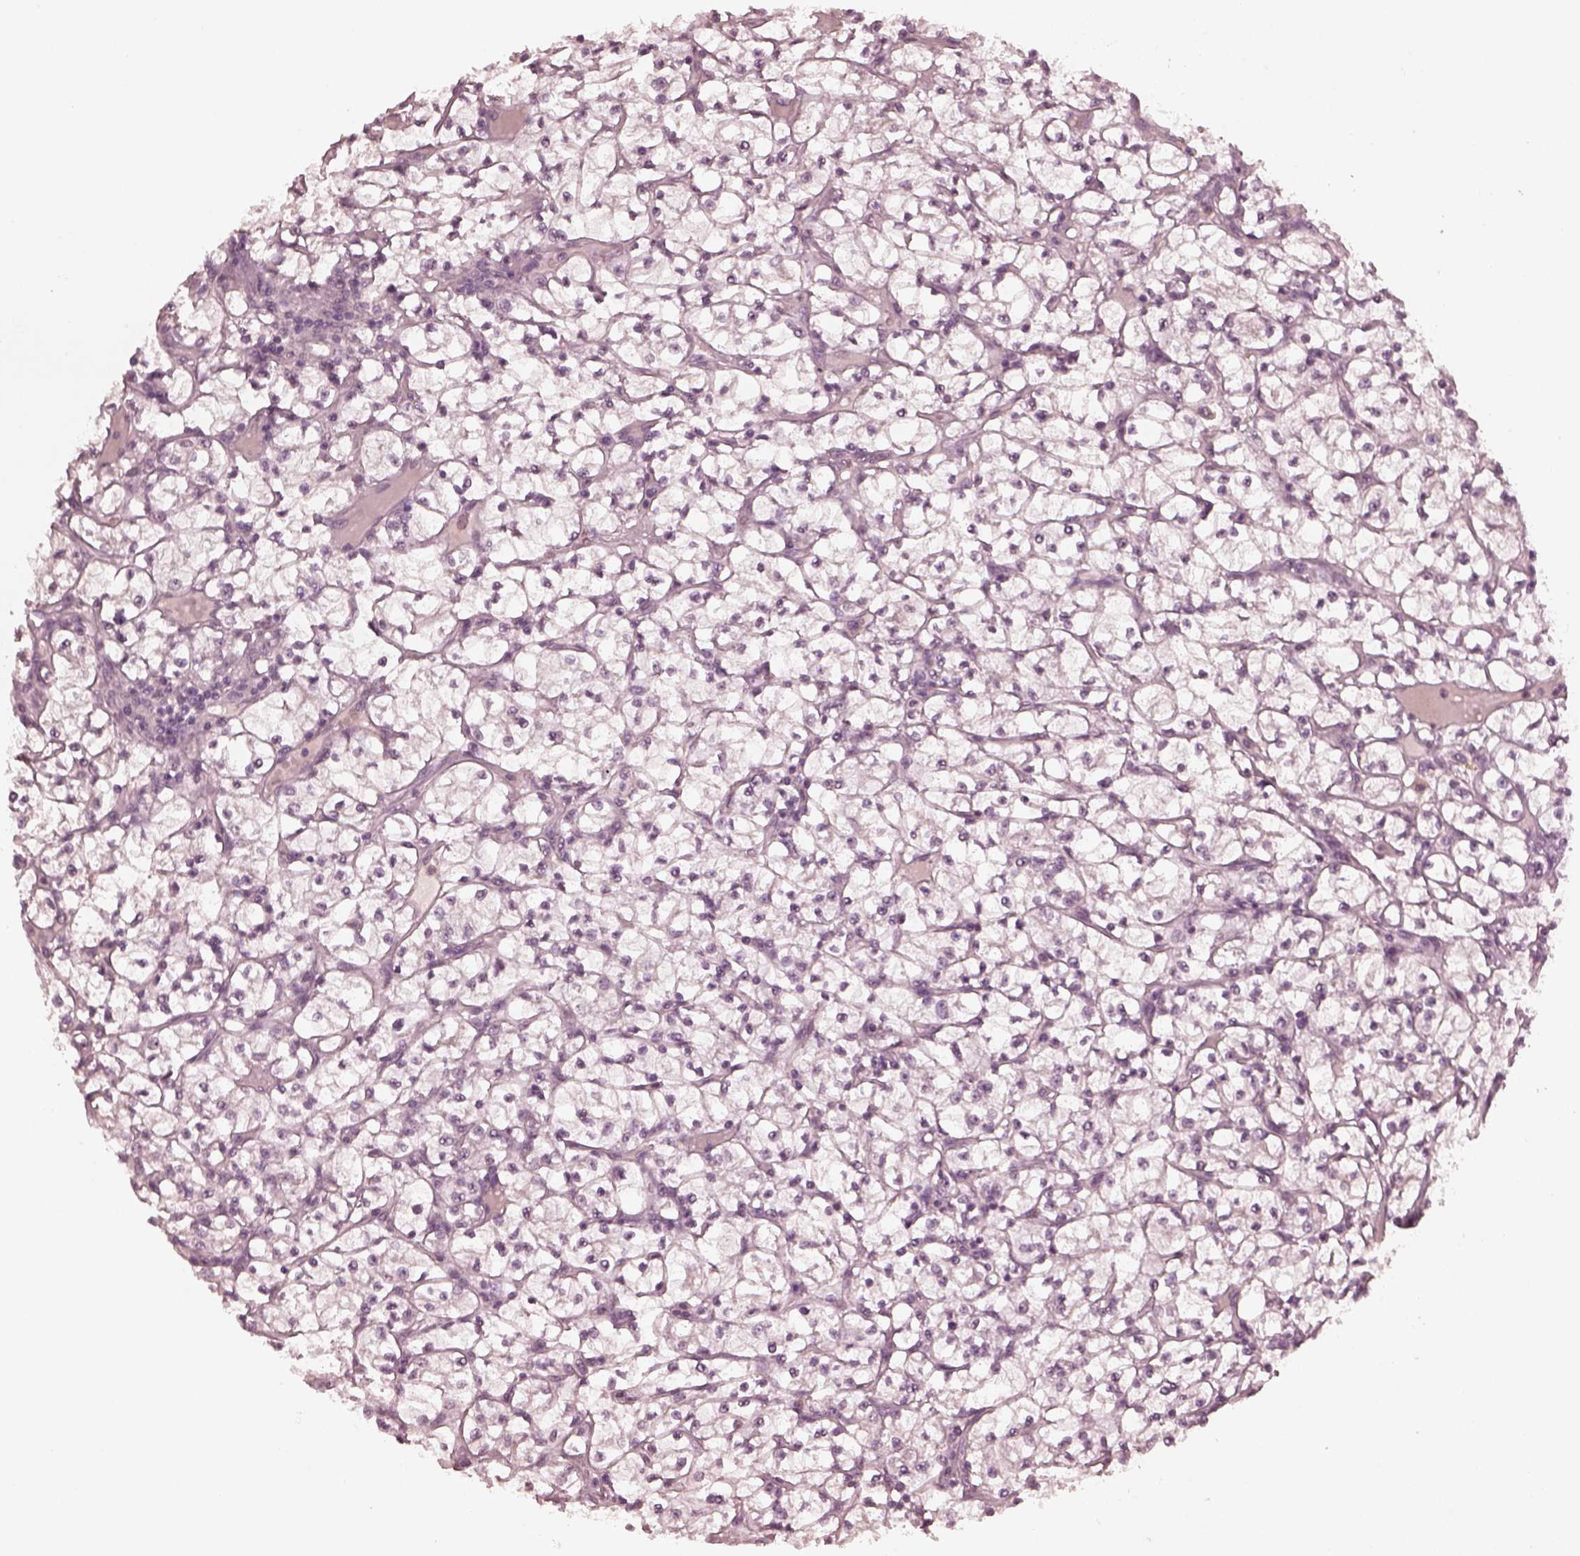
{"staining": {"intensity": "negative", "quantity": "none", "location": "none"}, "tissue": "renal cancer", "cell_type": "Tumor cells", "image_type": "cancer", "snomed": [{"axis": "morphology", "description": "Adenocarcinoma, NOS"}, {"axis": "topography", "description": "Kidney"}], "caption": "Immunohistochemistry of human renal adenocarcinoma displays no positivity in tumor cells. (Stains: DAB immunohistochemistry (IHC) with hematoxylin counter stain, Microscopy: brightfield microscopy at high magnification).", "gene": "KRT79", "patient": {"sex": "female", "age": 64}}